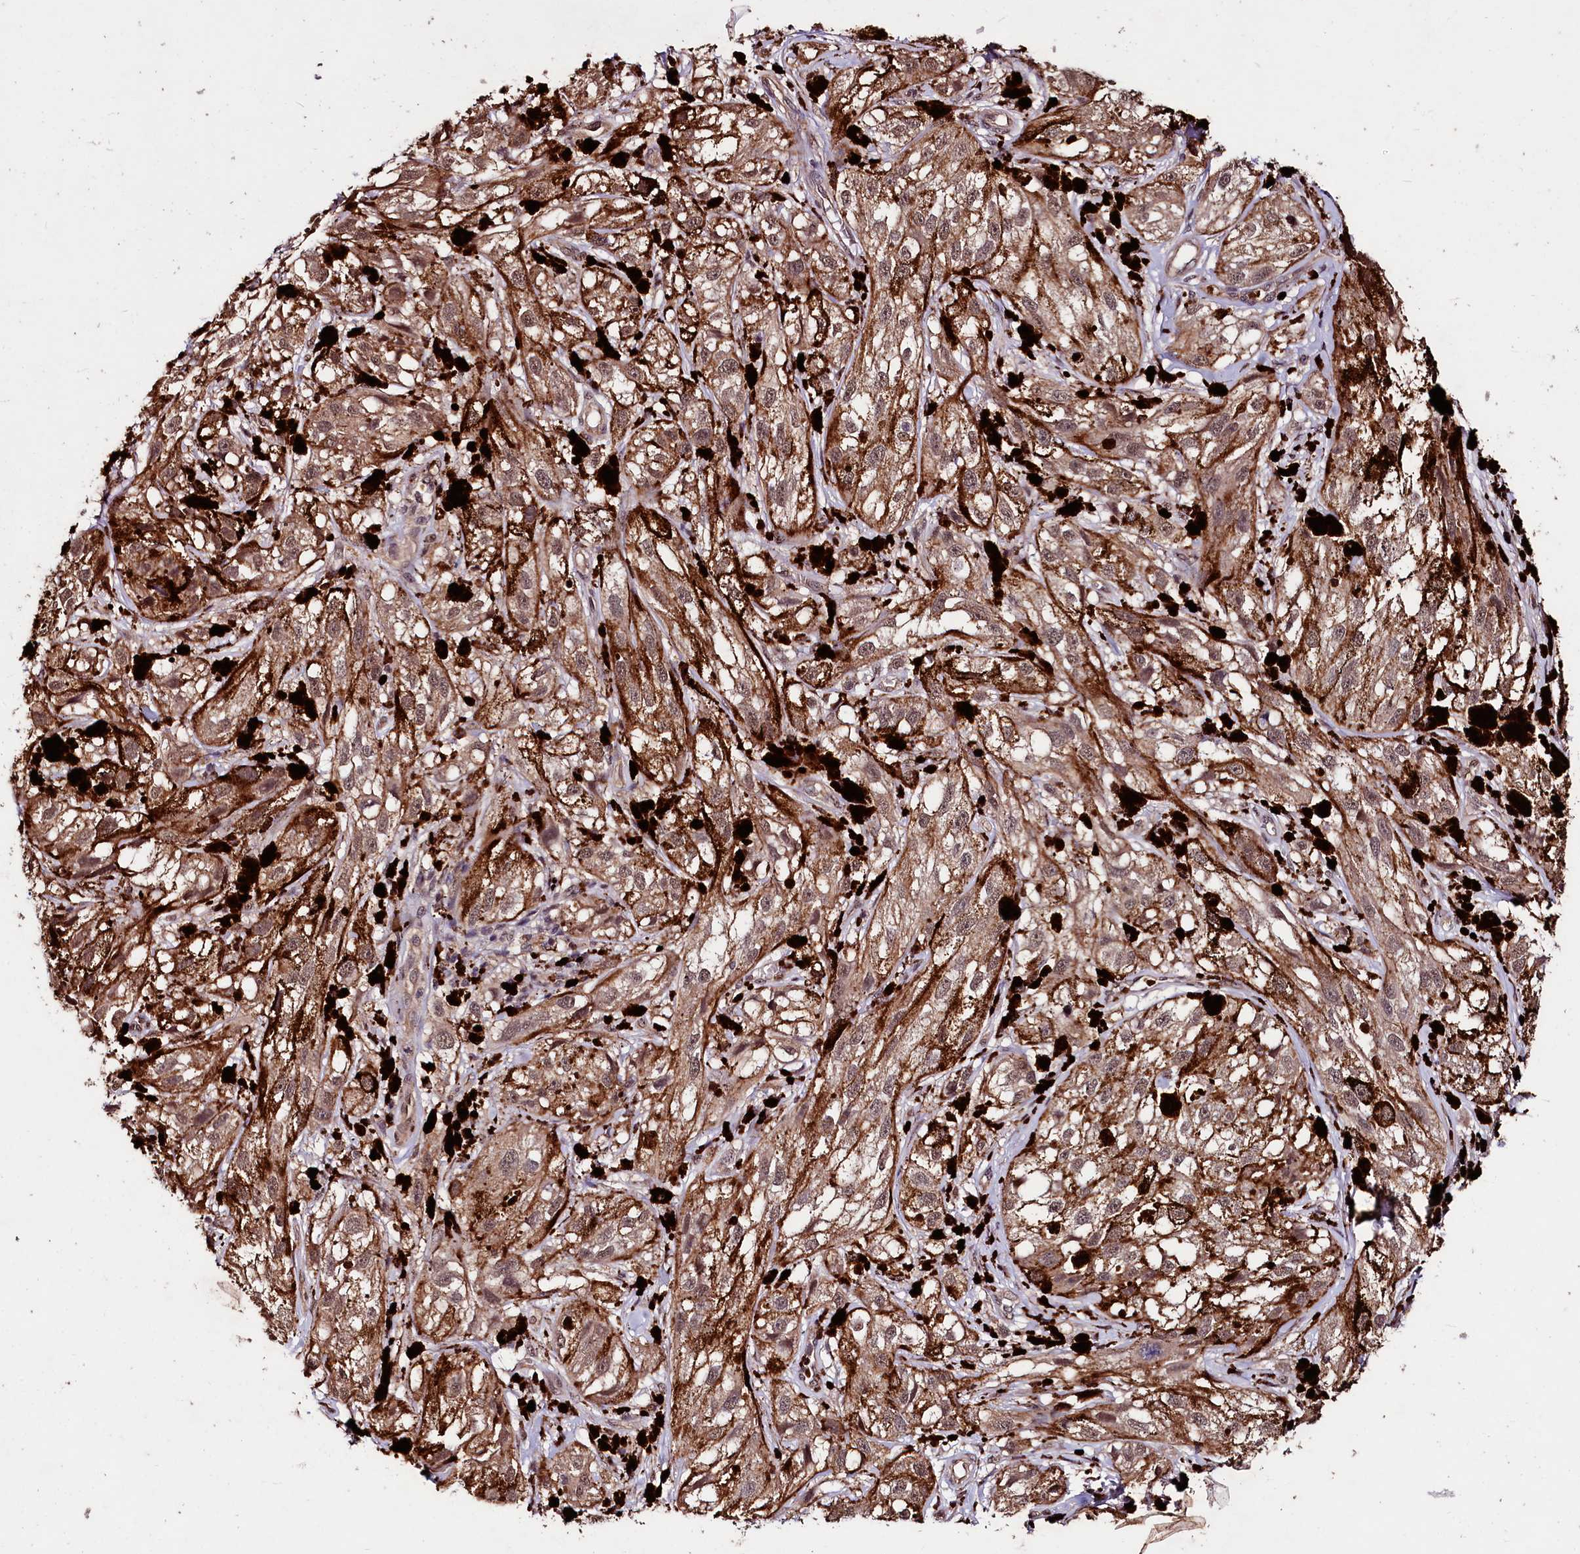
{"staining": {"intensity": "weak", "quantity": ">75%", "location": "cytoplasmic/membranous,nuclear"}, "tissue": "melanoma", "cell_type": "Tumor cells", "image_type": "cancer", "snomed": [{"axis": "morphology", "description": "Malignant melanoma, NOS"}, {"axis": "topography", "description": "Skin"}], "caption": "Melanoma was stained to show a protein in brown. There is low levels of weak cytoplasmic/membranous and nuclear expression in approximately >75% of tumor cells.", "gene": "KLRB1", "patient": {"sex": "male", "age": 88}}